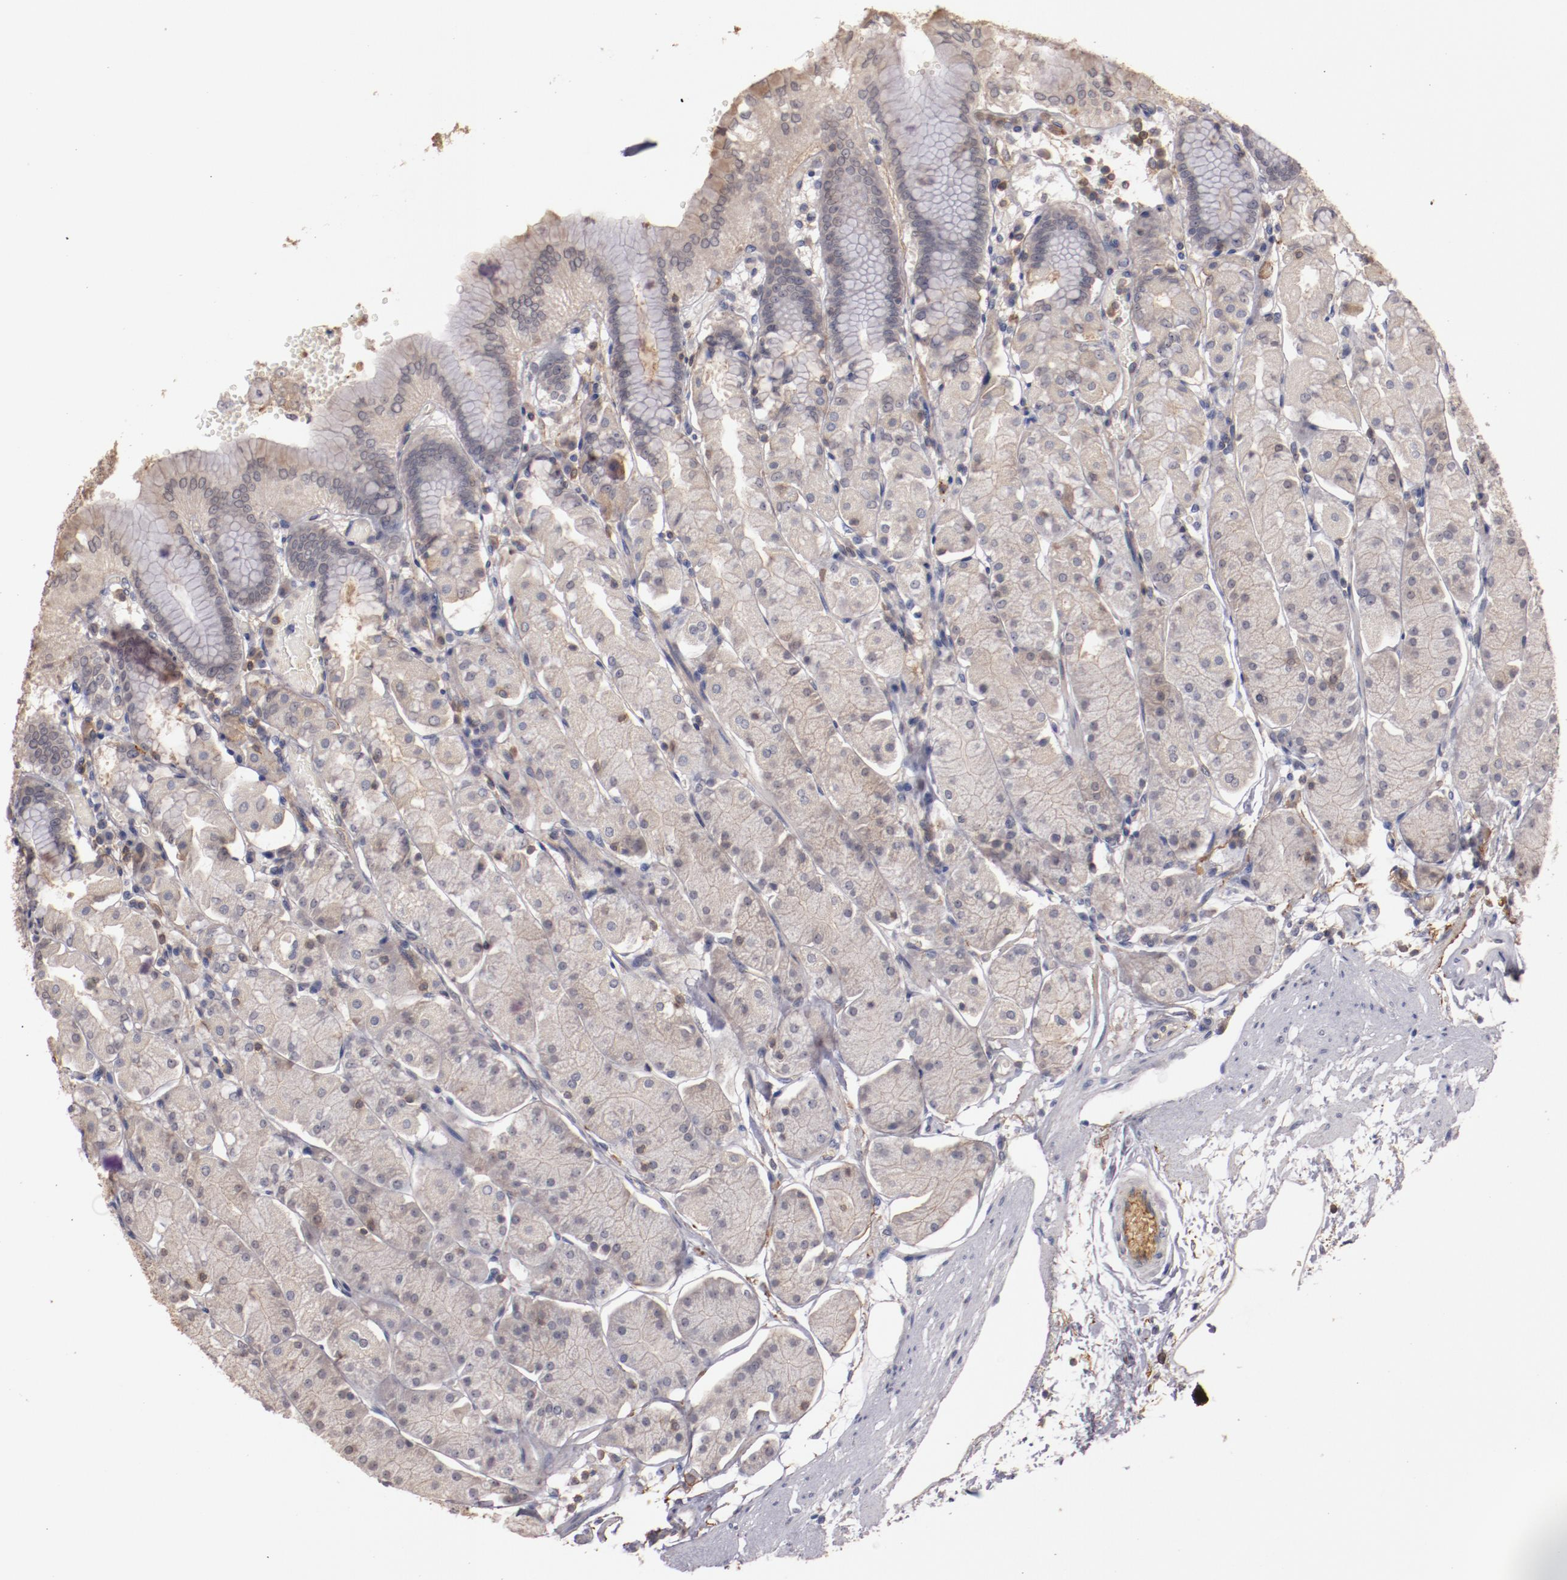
{"staining": {"intensity": "weak", "quantity": "<25%", "location": "cytoplasmic/membranous"}, "tissue": "stomach", "cell_type": "Glandular cells", "image_type": "normal", "snomed": [{"axis": "morphology", "description": "Normal tissue, NOS"}, {"axis": "topography", "description": "Stomach, upper"}, {"axis": "topography", "description": "Stomach"}], "caption": "Glandular cells are negative for brown protein staining in normal stomach. (DAB immunohistochemistry (IHC) visualized using brightfield microscopy, high magnification).", "gene": "MBL2", "patient": {"sex": "male", "age": 76}}